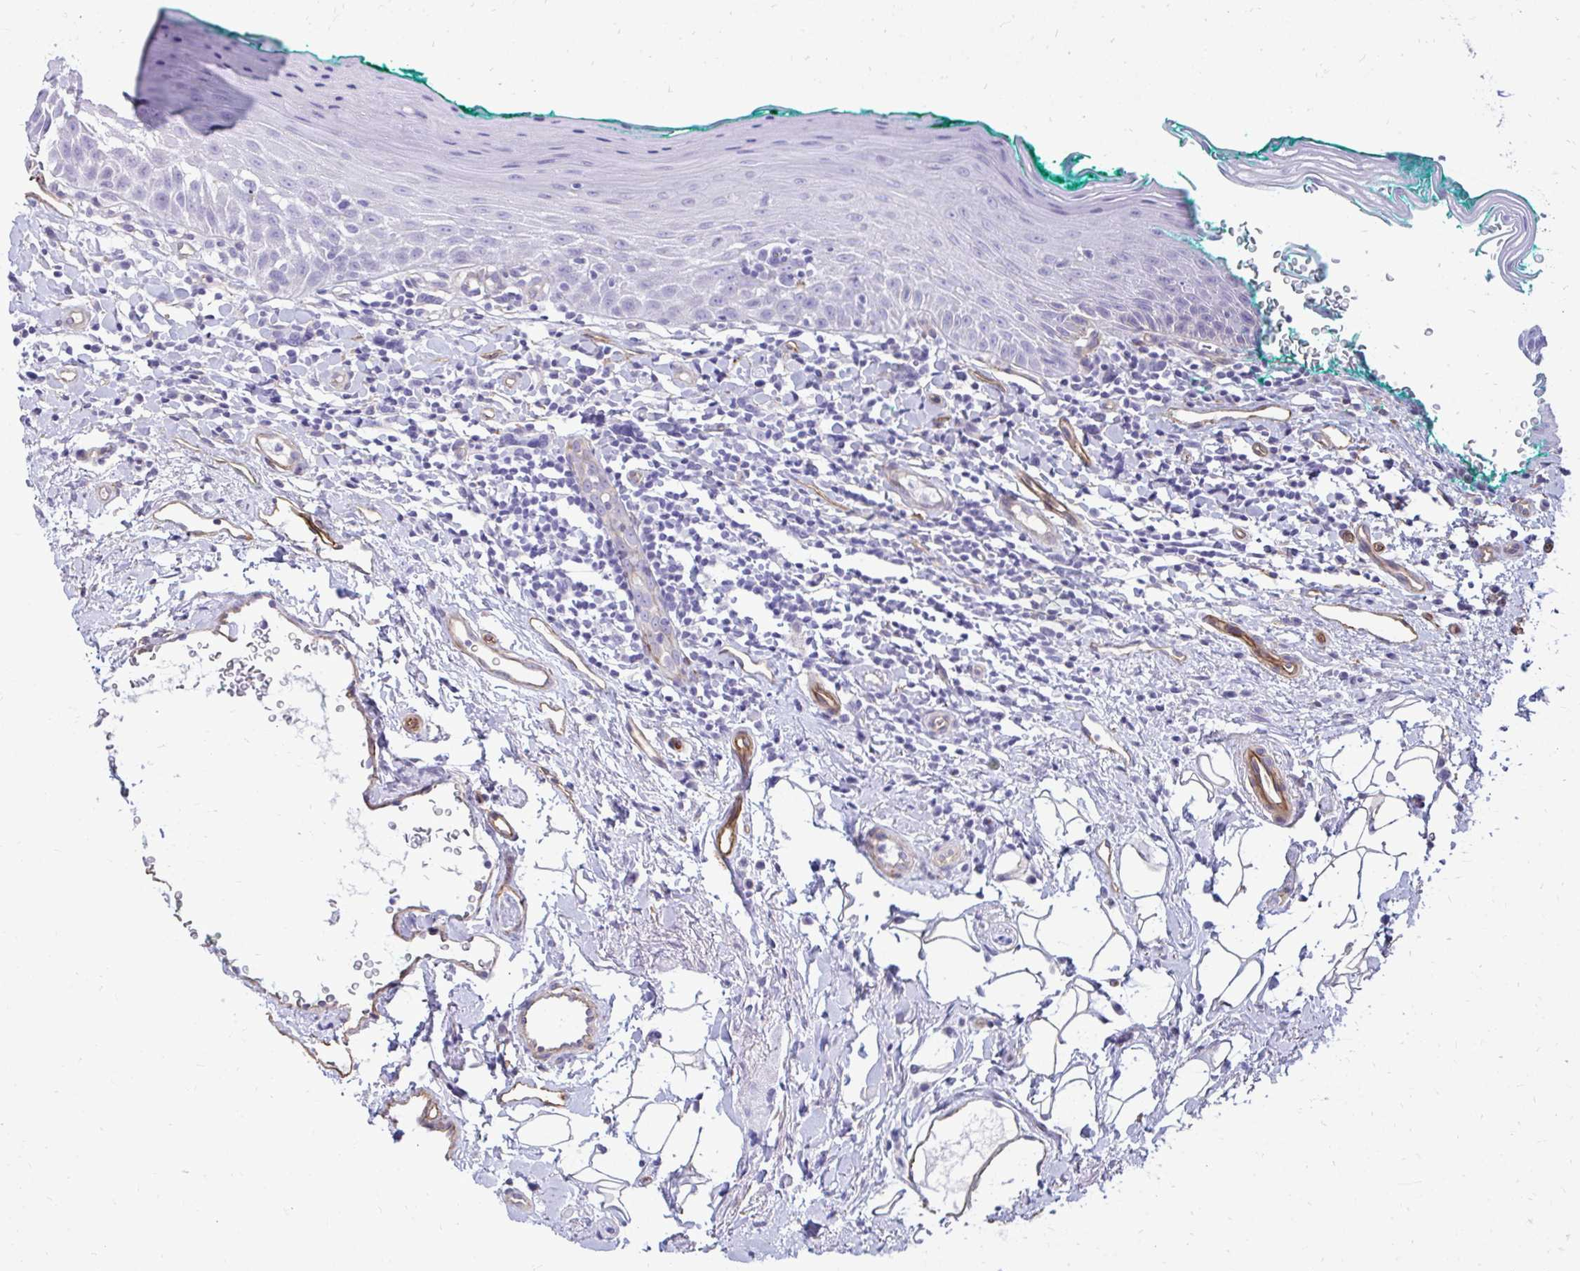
{"staining": {"intensity": "negative", "quantity": "none", "location": "none"}, "tissue": "oral mucosa", "cell_type": "Squamous epithelial cells", "image_type": "normal", "snomed": [{"axis": "morphology", "description": "Normal tissue, NOS"}, {"axis": "topography", "description": "Oral tissue"}, {"axis": "topography", "description": "Tounge, NOS"}], "caption": "Immunohistochemistry (IHC) micrograph of normal oral mucosa: oral mucosa stained with DAB (3,3'-diaminobenzidine) exhibits no significant protein staining in squamous epithelial cells.", "gene": "UBL3", "patient": {"sex": "male", "age": 83}}